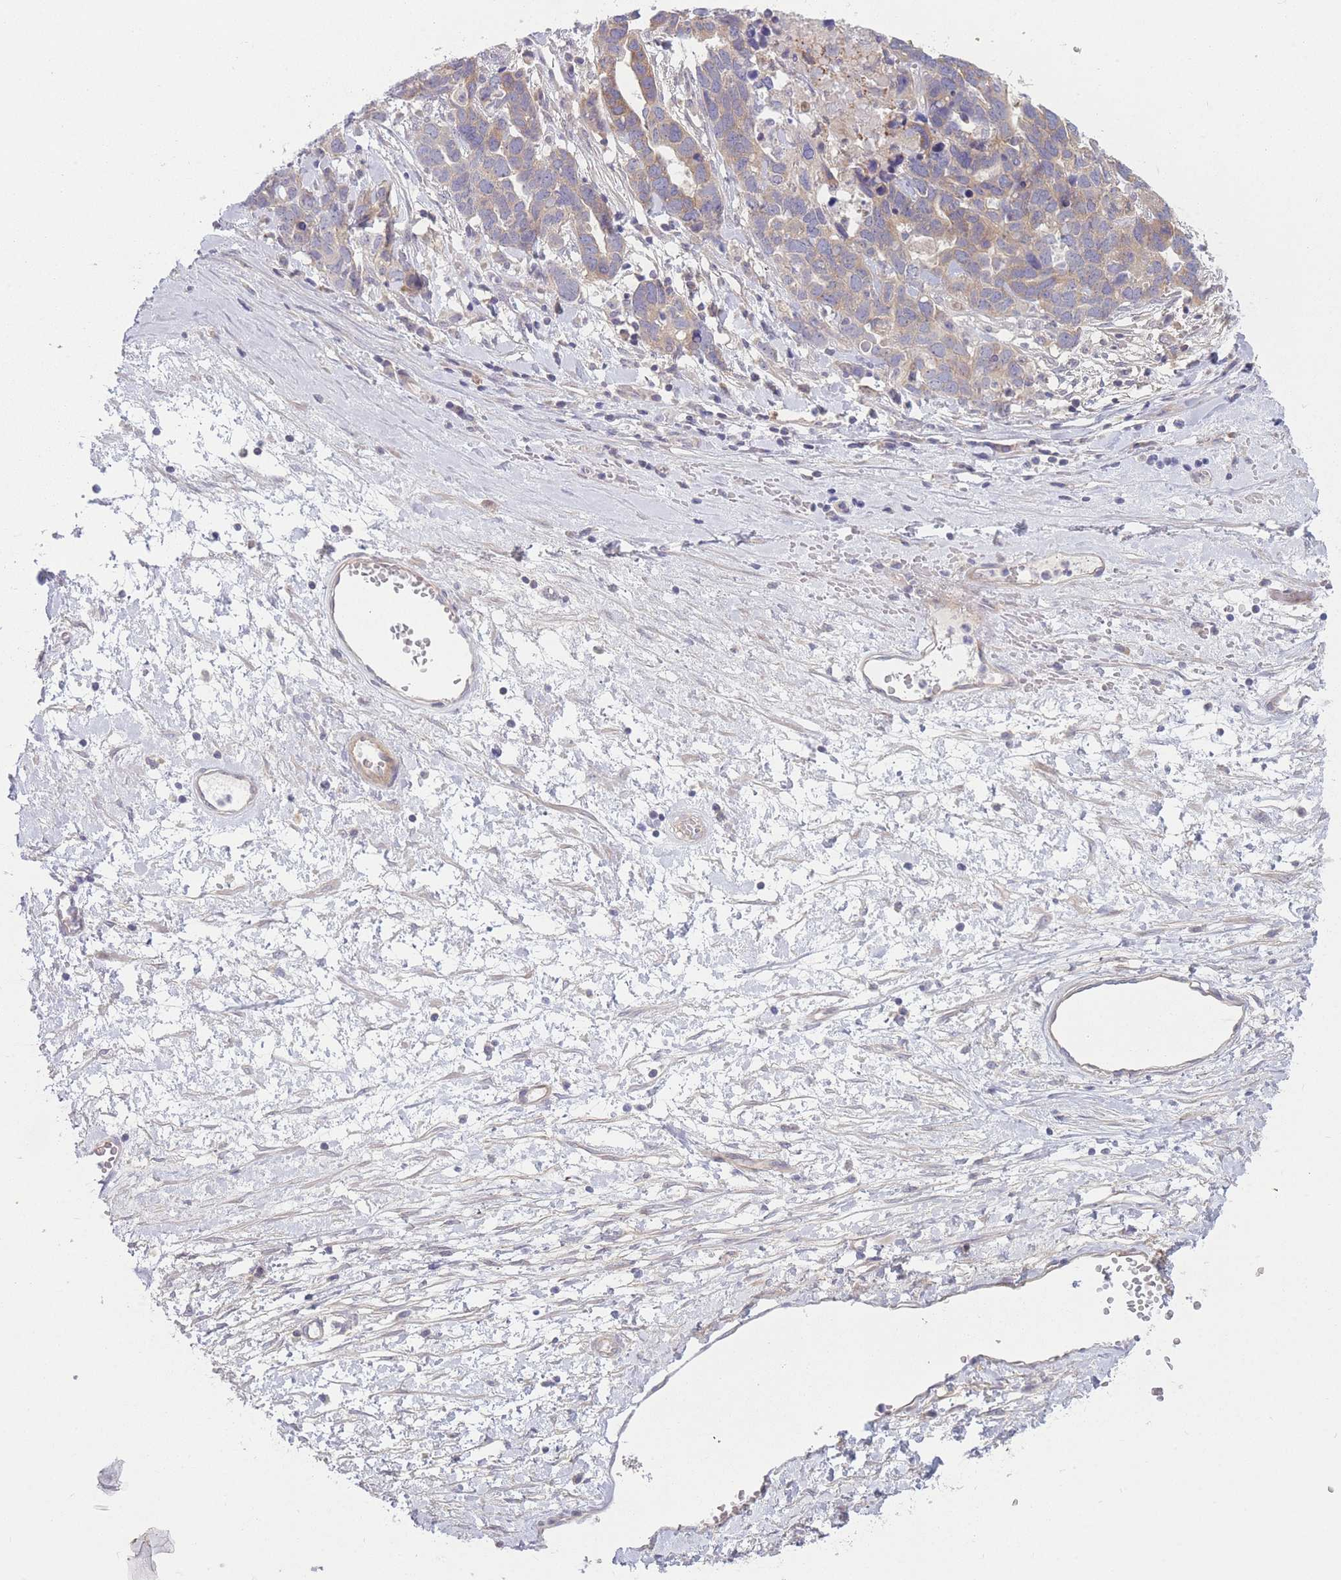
{"staining": {"intensity": "moderate", "quantity": "25%-75%", "location": "cytoplasmic/membranous"}, "tissue": "ovarian cancer", "cell_type": "Tumor cells", "image_type": "cancer", "snomed": [{"axis": "morphology", "description": "Cystadenocarcinoma, serous, NOS"}, {"axis": "topography", "description": "Ovary"}], "caption": "Protein expression analysis of human ovarian cancer reveals moderate cytoplasmic/membranous expression in approximately 25%-75% of tumor cells.", "gene": "WDR93", "patient": {"sex": "female", "age": 54}}